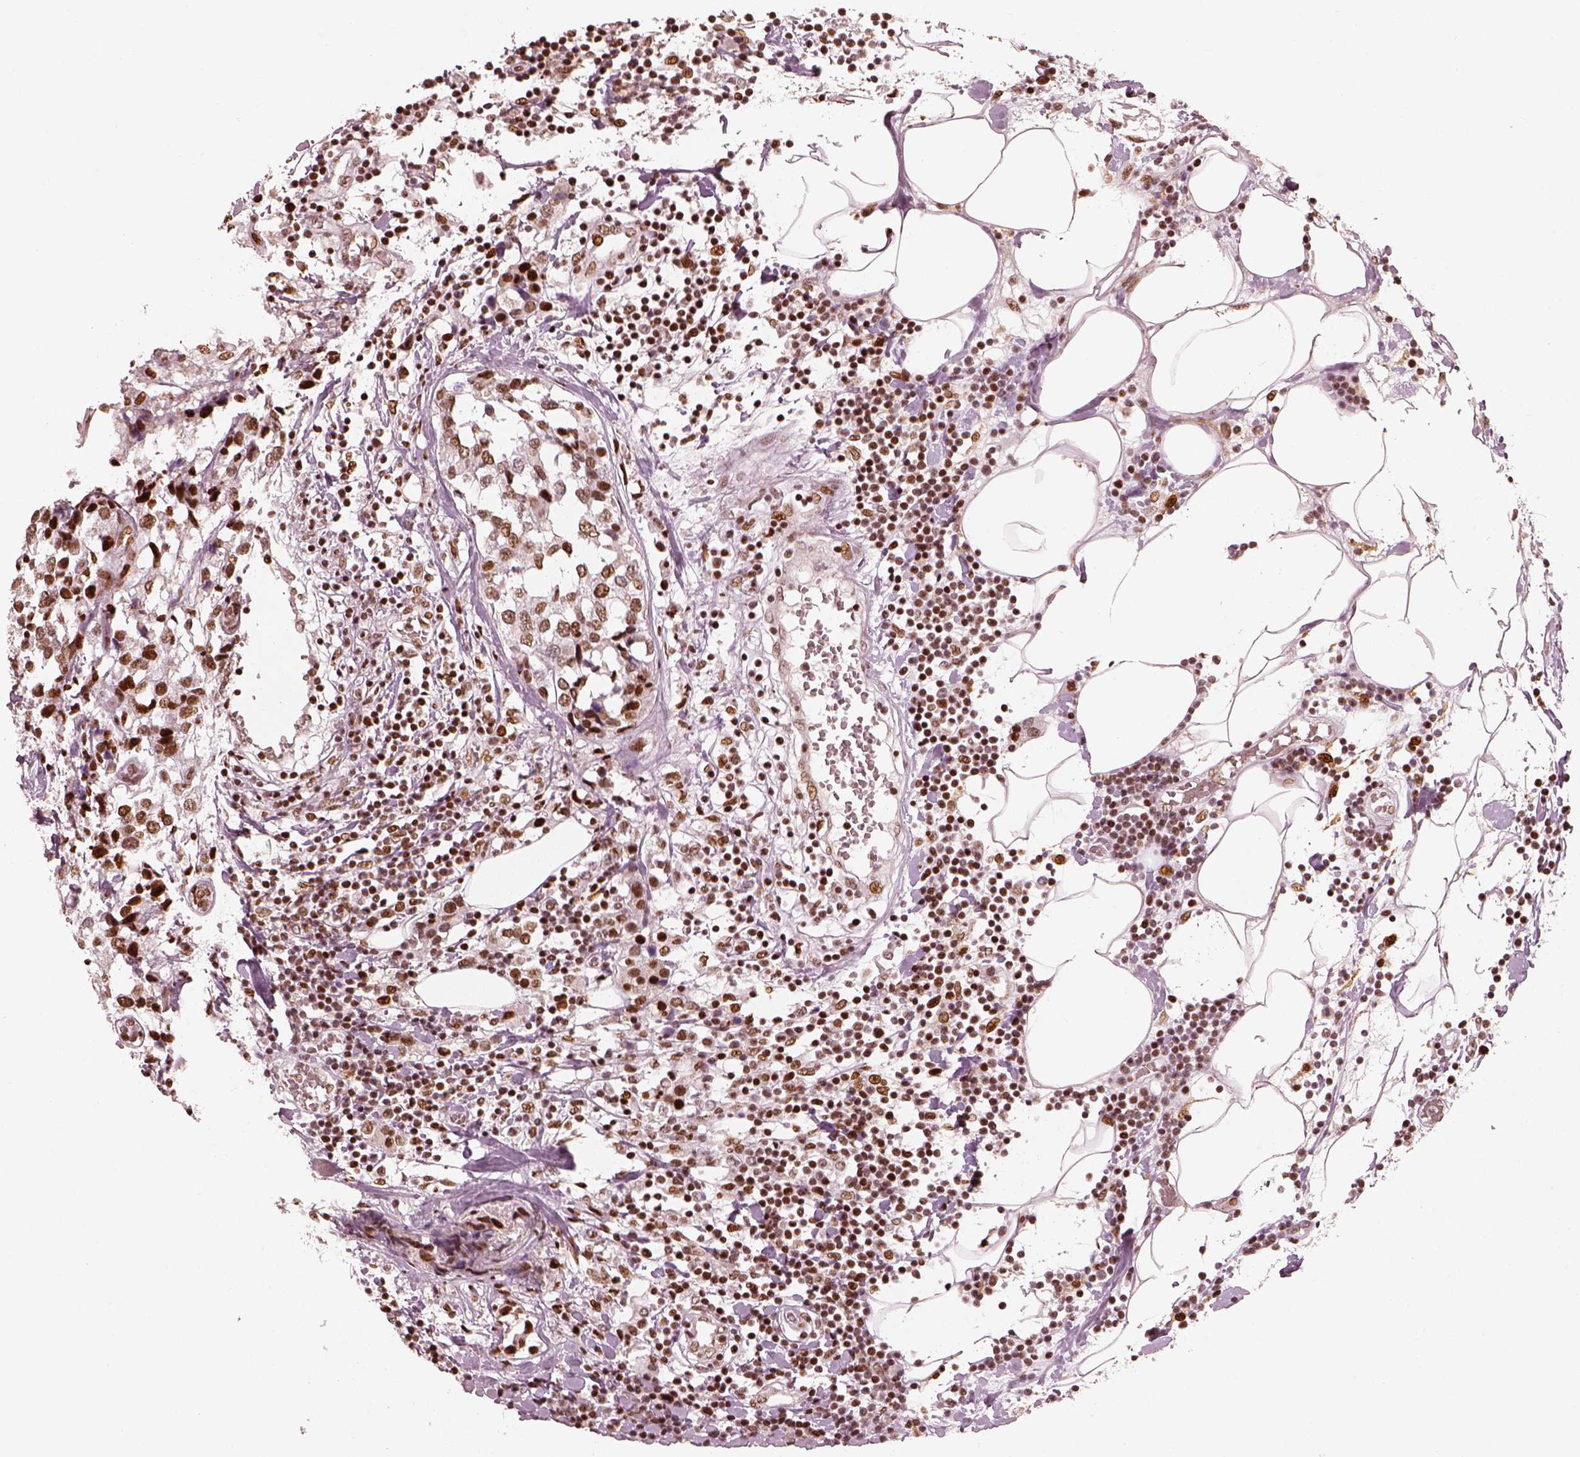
{"staining": {"intensity": "moderate", "quantity": ">75%", "location": "nuclear"}, "tissue": "breast cancer", "cell_type": "Tumor cells", "image_type": "cancer", "snomed": [{"axis": "morphology", "description": "Lobular carcinoma"}, {"axis": "topography", "description": "Breast"}], "caption": "A photomicrograph of human breast cancer stained for a protein reveals moderate nuclear brown staining in tumor cells. Nuclei are stained in blue.", "gene": "HNRNPC", "patient": {"sex": "female", "age": 59}}